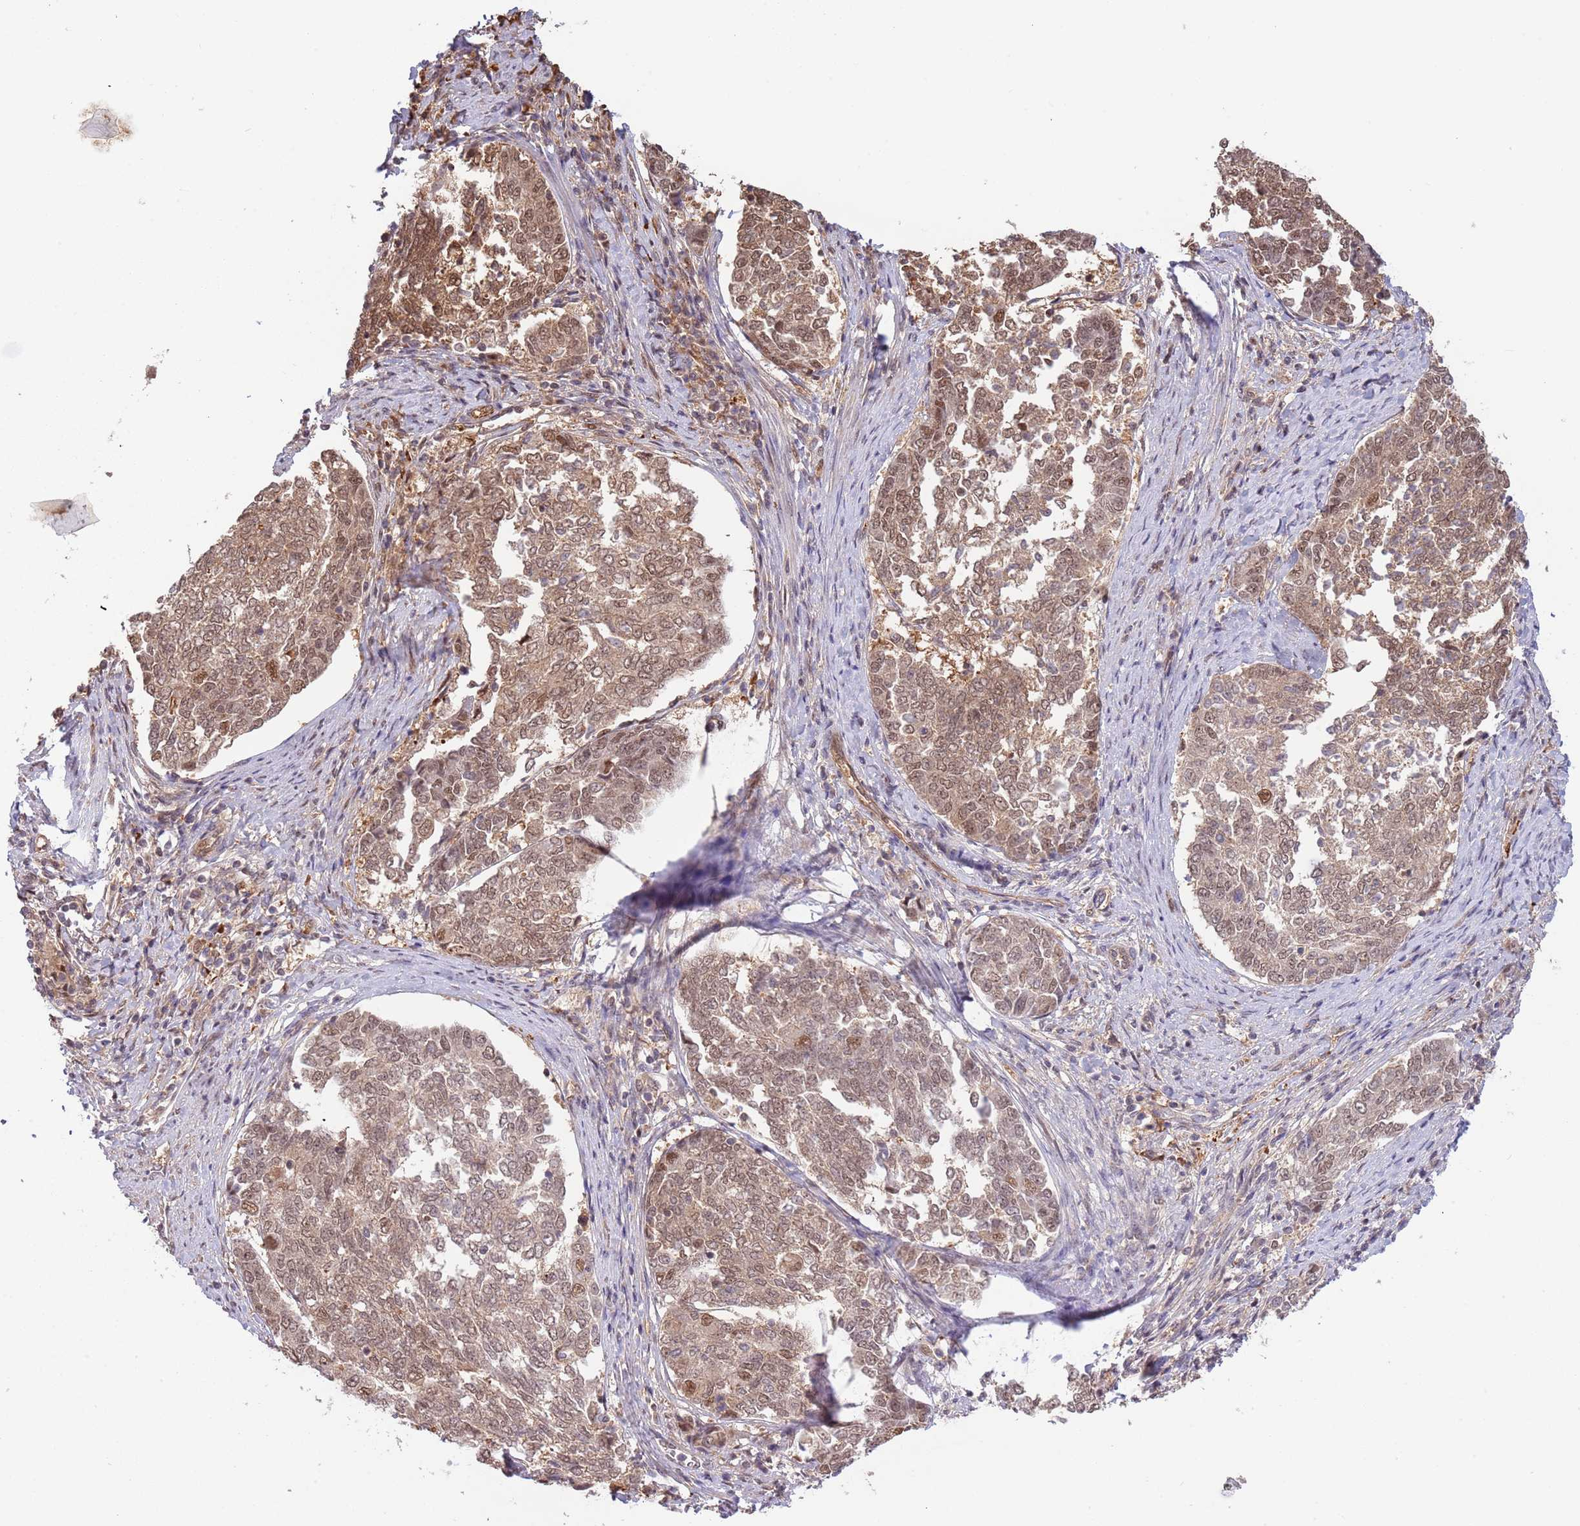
{"staining": {"intensity": "moderate", "quantity": ">75%", "location": "cytoplasmic/membranous,nuclear"}, "tissue": "endometrial cancer", "cell_type": "Tumor cells", "image_type": "cancer", "snomed": [{"axis": "morphology", "description": "Adenocarcinoma, NOS"}, {"axis": "topography", "description": "Endometrium"}], "caption": "Immunohistochemical staining of human adenocarcinoma (endometrial) displays medium levels of moderate cytoplasmic/membranous and nuclear staining in about >75% of tumor cells.", "gene": "PLSCR5", "patient": {"sex": "female", "age": 80}}